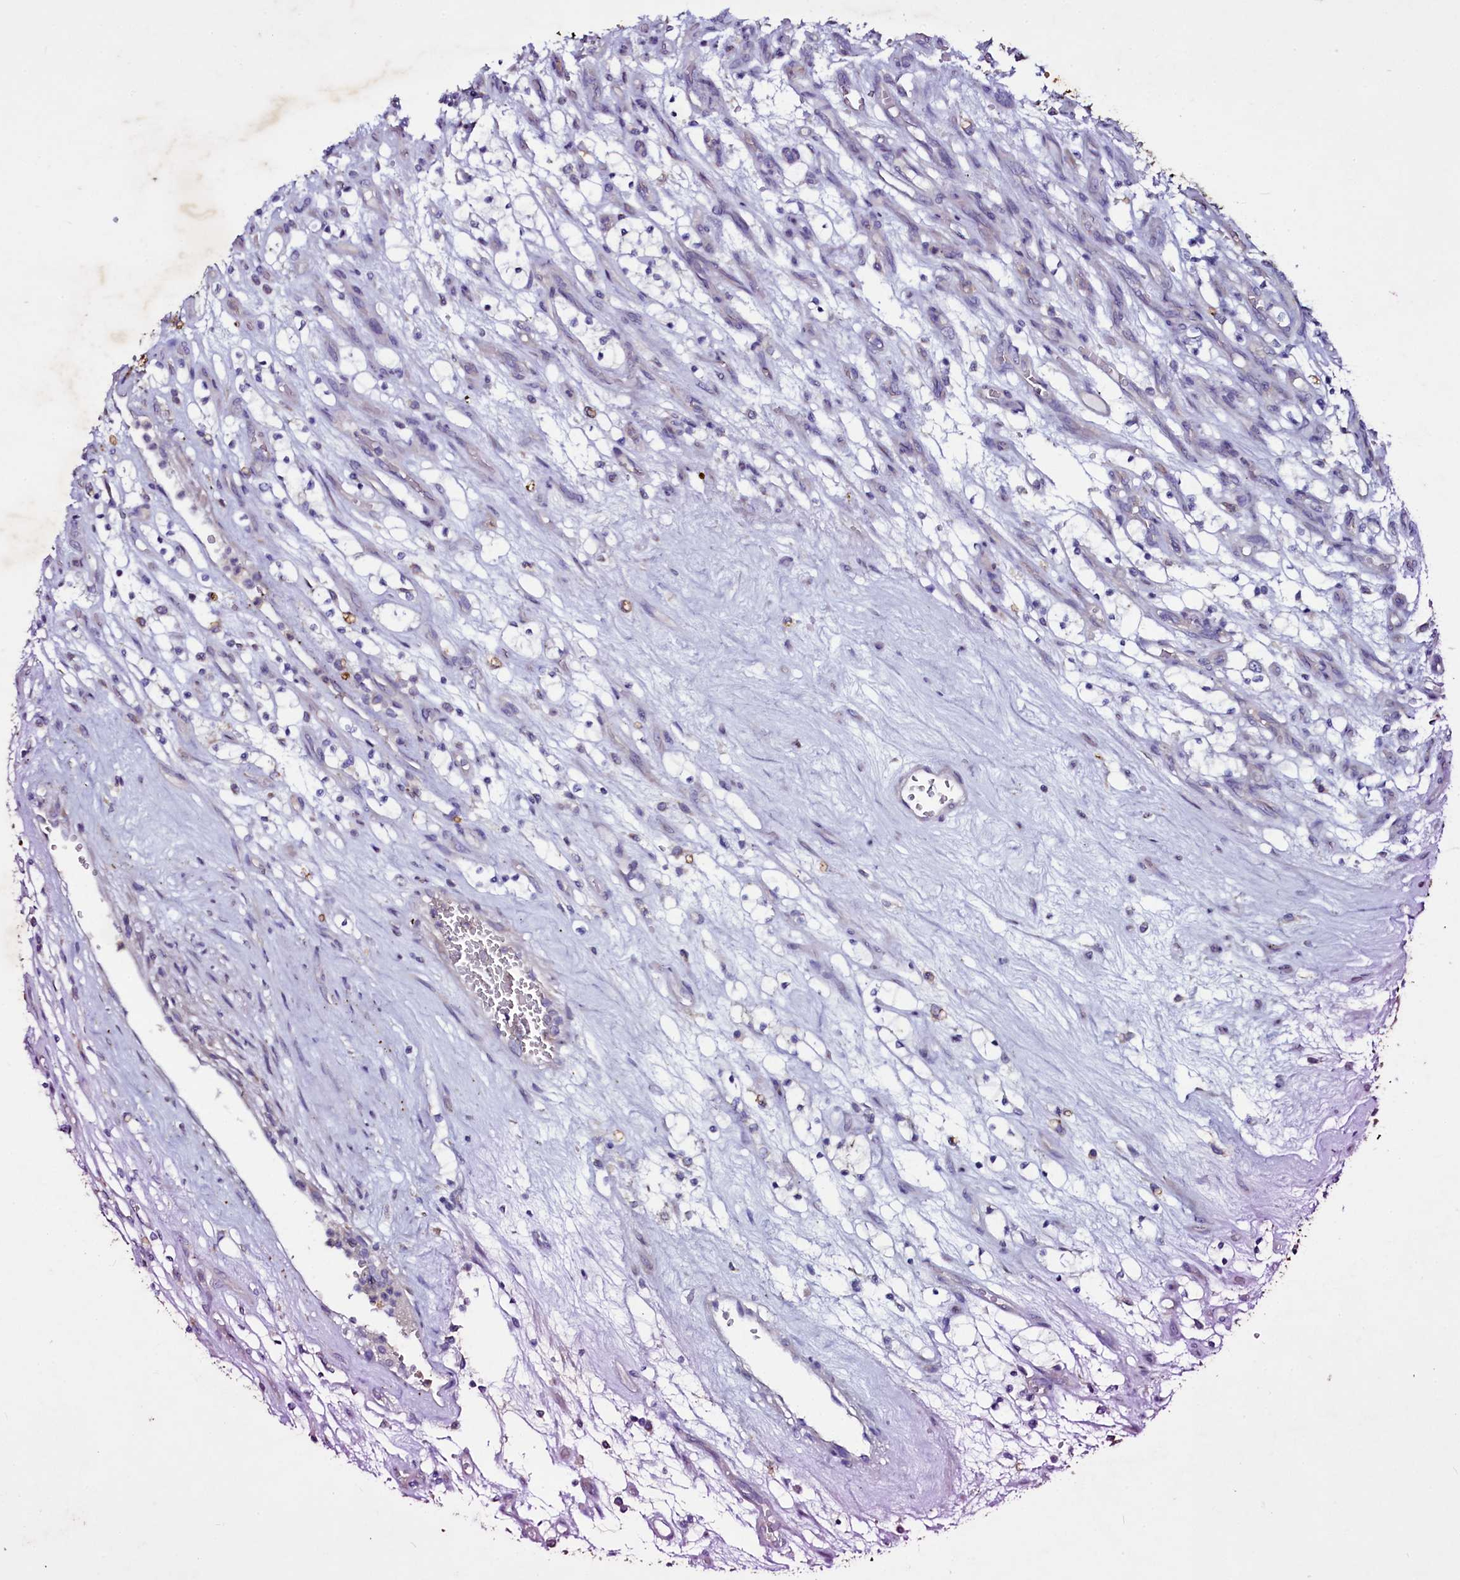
{"staining": {"intensity": "negative", "quantity": "none", "location": "none"}, "tissue": "renal cancer", "cell_type": "Tumor cells", "image_type": "cancer", "snomed": [{"axis": "morphology", "description": "Adenocarcinoma, NOS"}, {"axis": "topography", "description": "Kidney"}], "caption": "DAB immunohistochemical staining of renal cancer exhibits no significant positivity in tumor cells.", "gene": "SELENOT", "patient": {"sex": "female", "age": 69}}